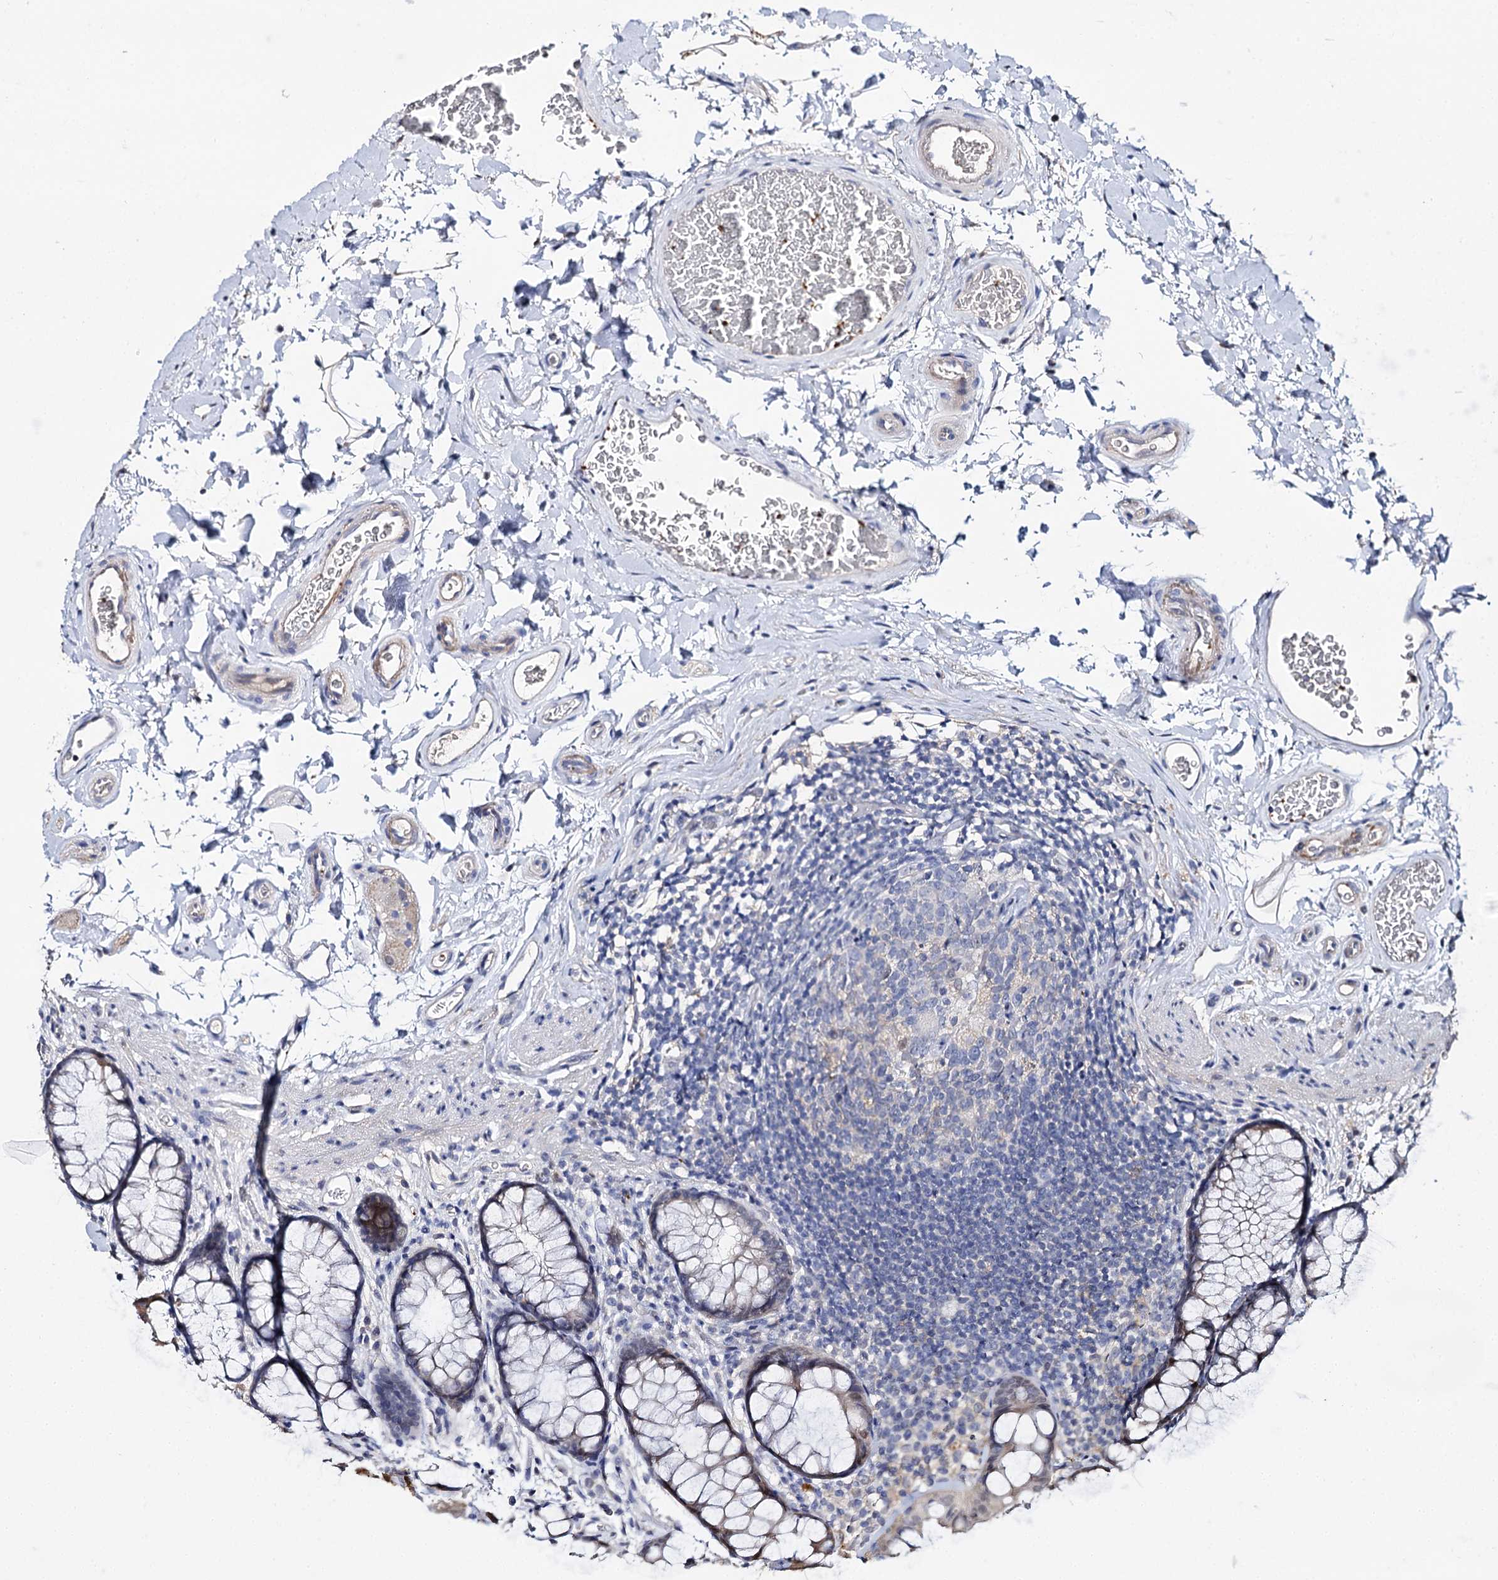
{"staining": {"intensity": "weak", "quantity": "25%-75%", "location": "cytoplasmic/membranous"}, "tissue": "colon", "cell_type": "Endothelial cells", "image_type": "normal", "snomed": [{"axis": "morphology", "description": "Normal tissue, NOS"}, {"axis": "topography", "description": "Colon"}], "caption": "Endothelial cells show weak cytoplasmic/membranous positivity in approximately 25%-75% of cells in normal colon.", "gene": "DNAH6", "patient": {"sex": "female", "age": 82}}